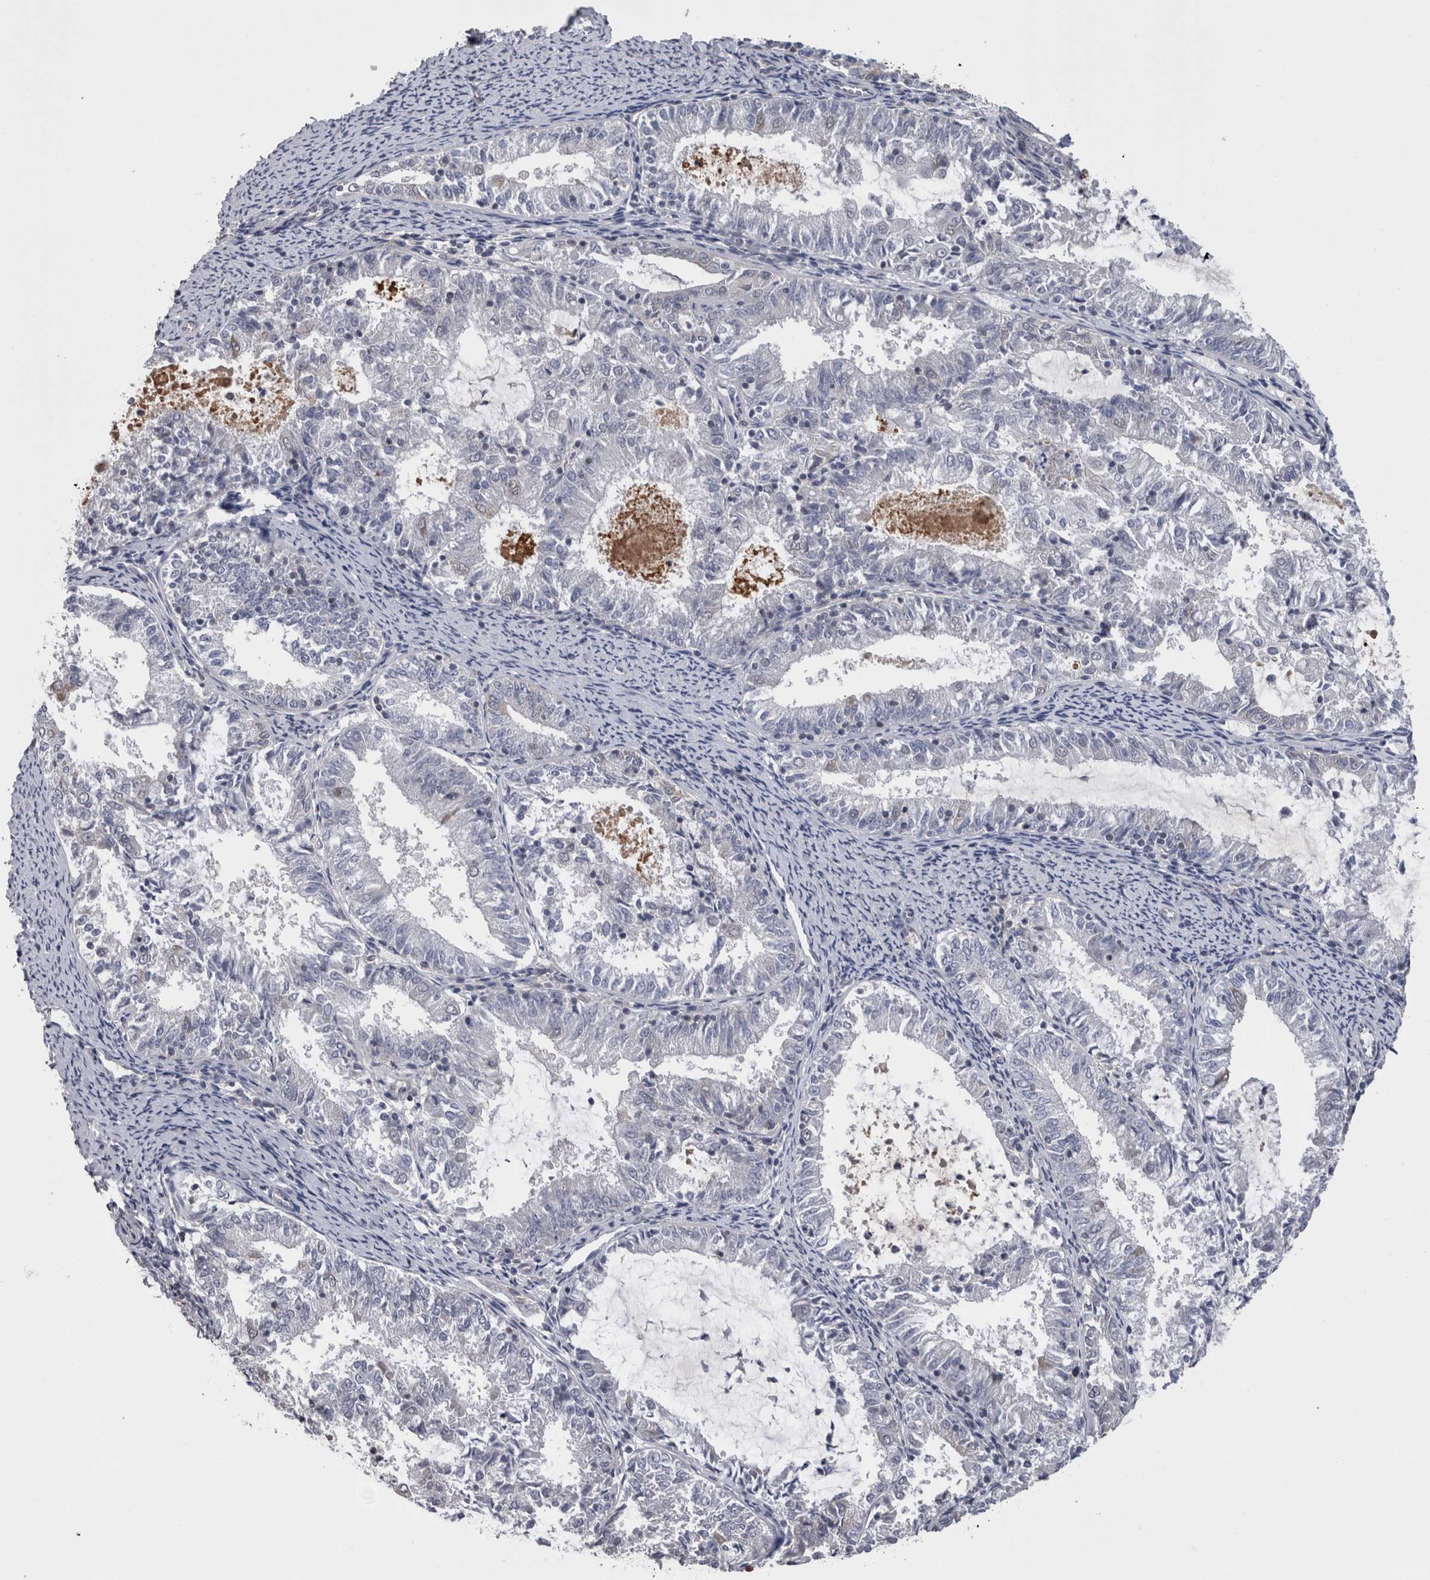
{"staining": {"intensity": "negative", "quantity": "none", "location": "none"}, "tissue": "endometrial cancer", "cell_type": "Tumor cells", "image_type": "cancer", "snomed": [{"axis": "morphology", "description": "Adenocarcinoma, NOS"}, {"axis": "topography", "description": "Endometrium"}], "caption": "High power microscopy image of an IHC image of endometrial cancer, revealing no significant expression in tumor cells. (Stains: DAB immunohistochemistry with hematoxylin counter stain, Microscopy: brightfield microscopy at high magnification).", "gene": "DDX6", "patient": {"sex": "female", "age": 57}}